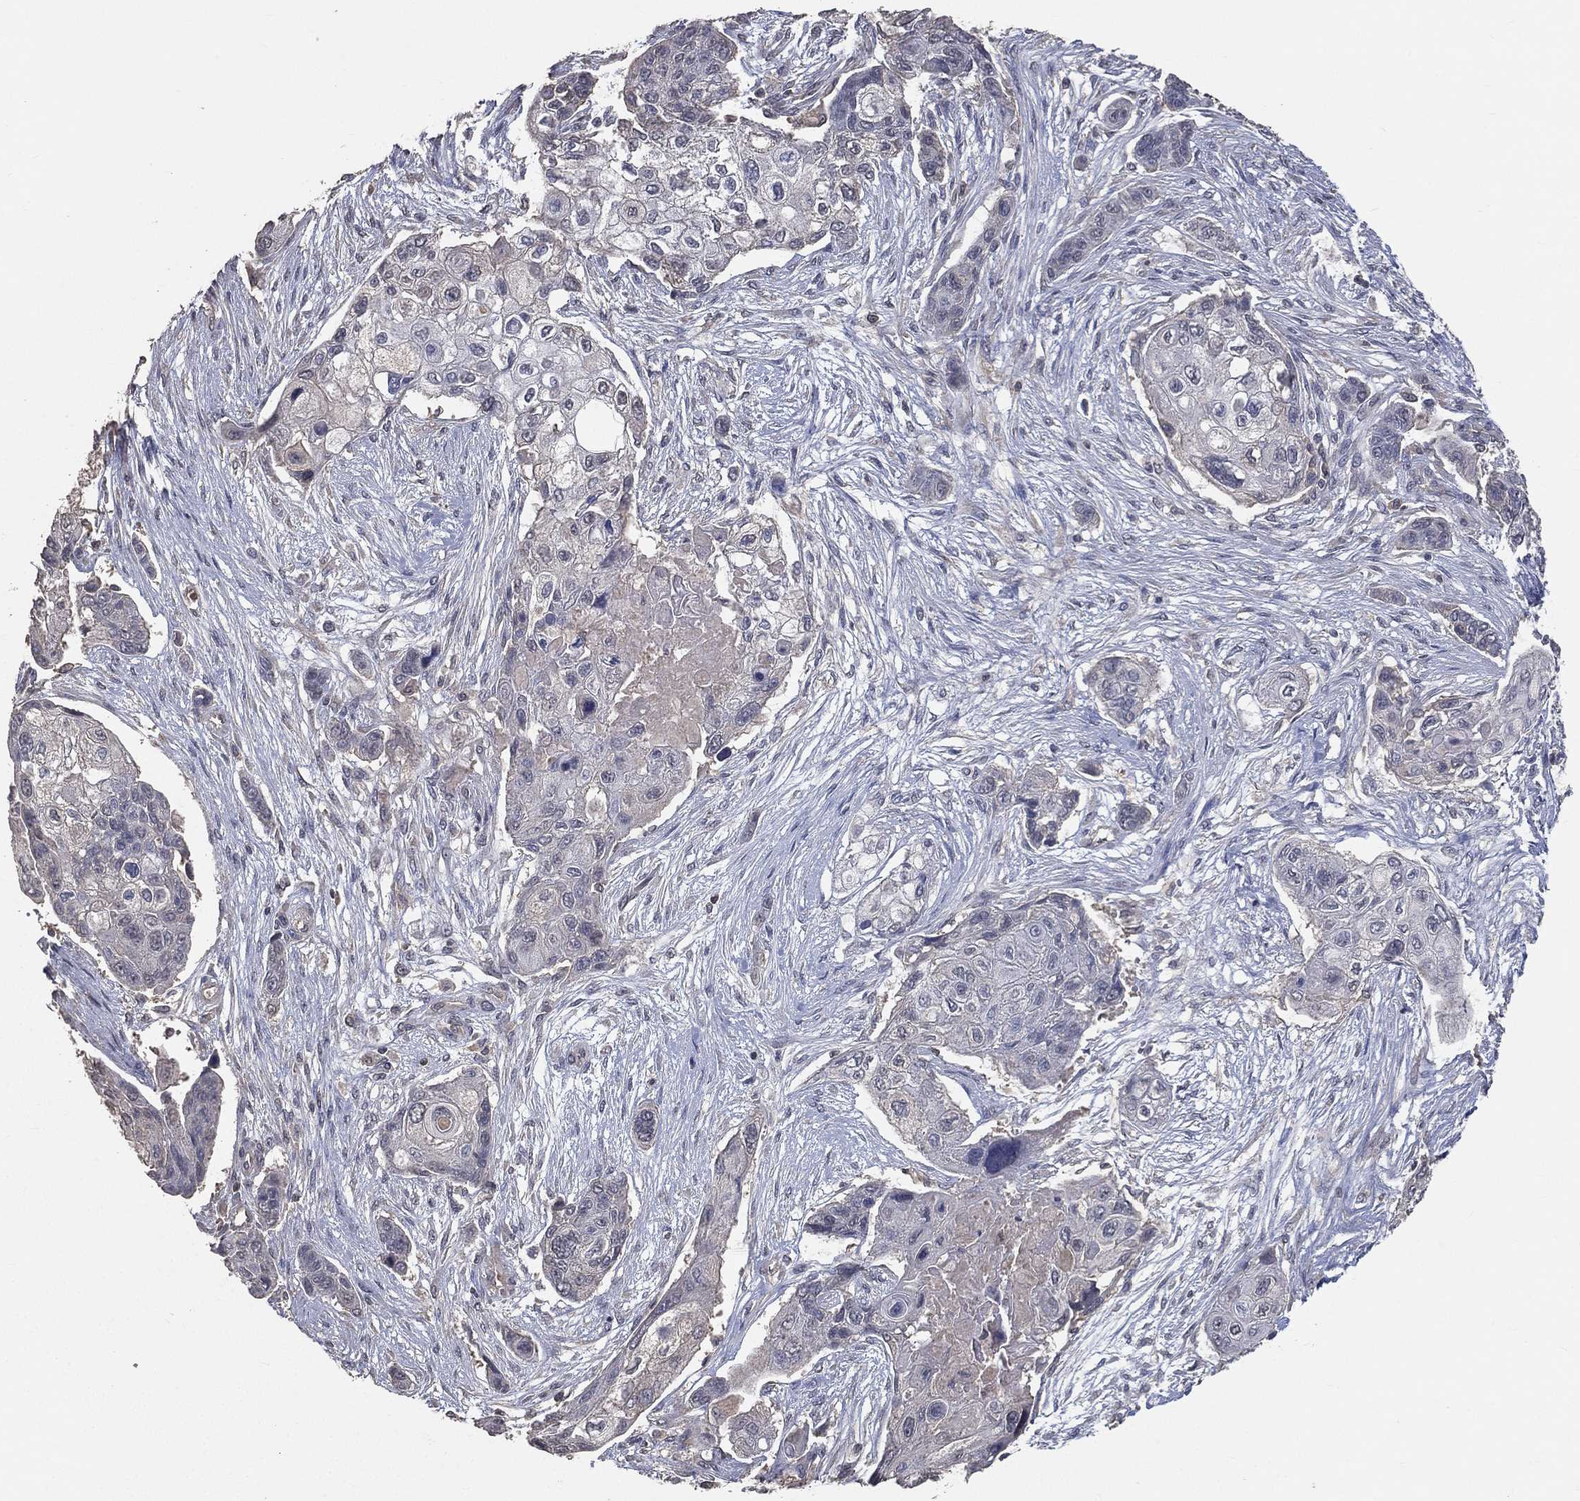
{"staining": {"intensity": "negative", "quantity": "none", "location": "none"}, "tissue": "lung cancer", "cell_type": "Tumor cells", "image_type": "cancer", "snomed": [{"axis": "morphology", "description": "Squamous cell carcinoma, NOS"}, {"axis": "topography", "description": "Lung"}], "caption": "Immunohistochemistry histopathology image of human lung cancer (squamous cell carcinoma) stained for a protein (brown), which shows no positivity in tumor cells. Nuclei are stained in blue.", "gene": "SNAP25", "patient": {"sex": "male", "age": 69}}